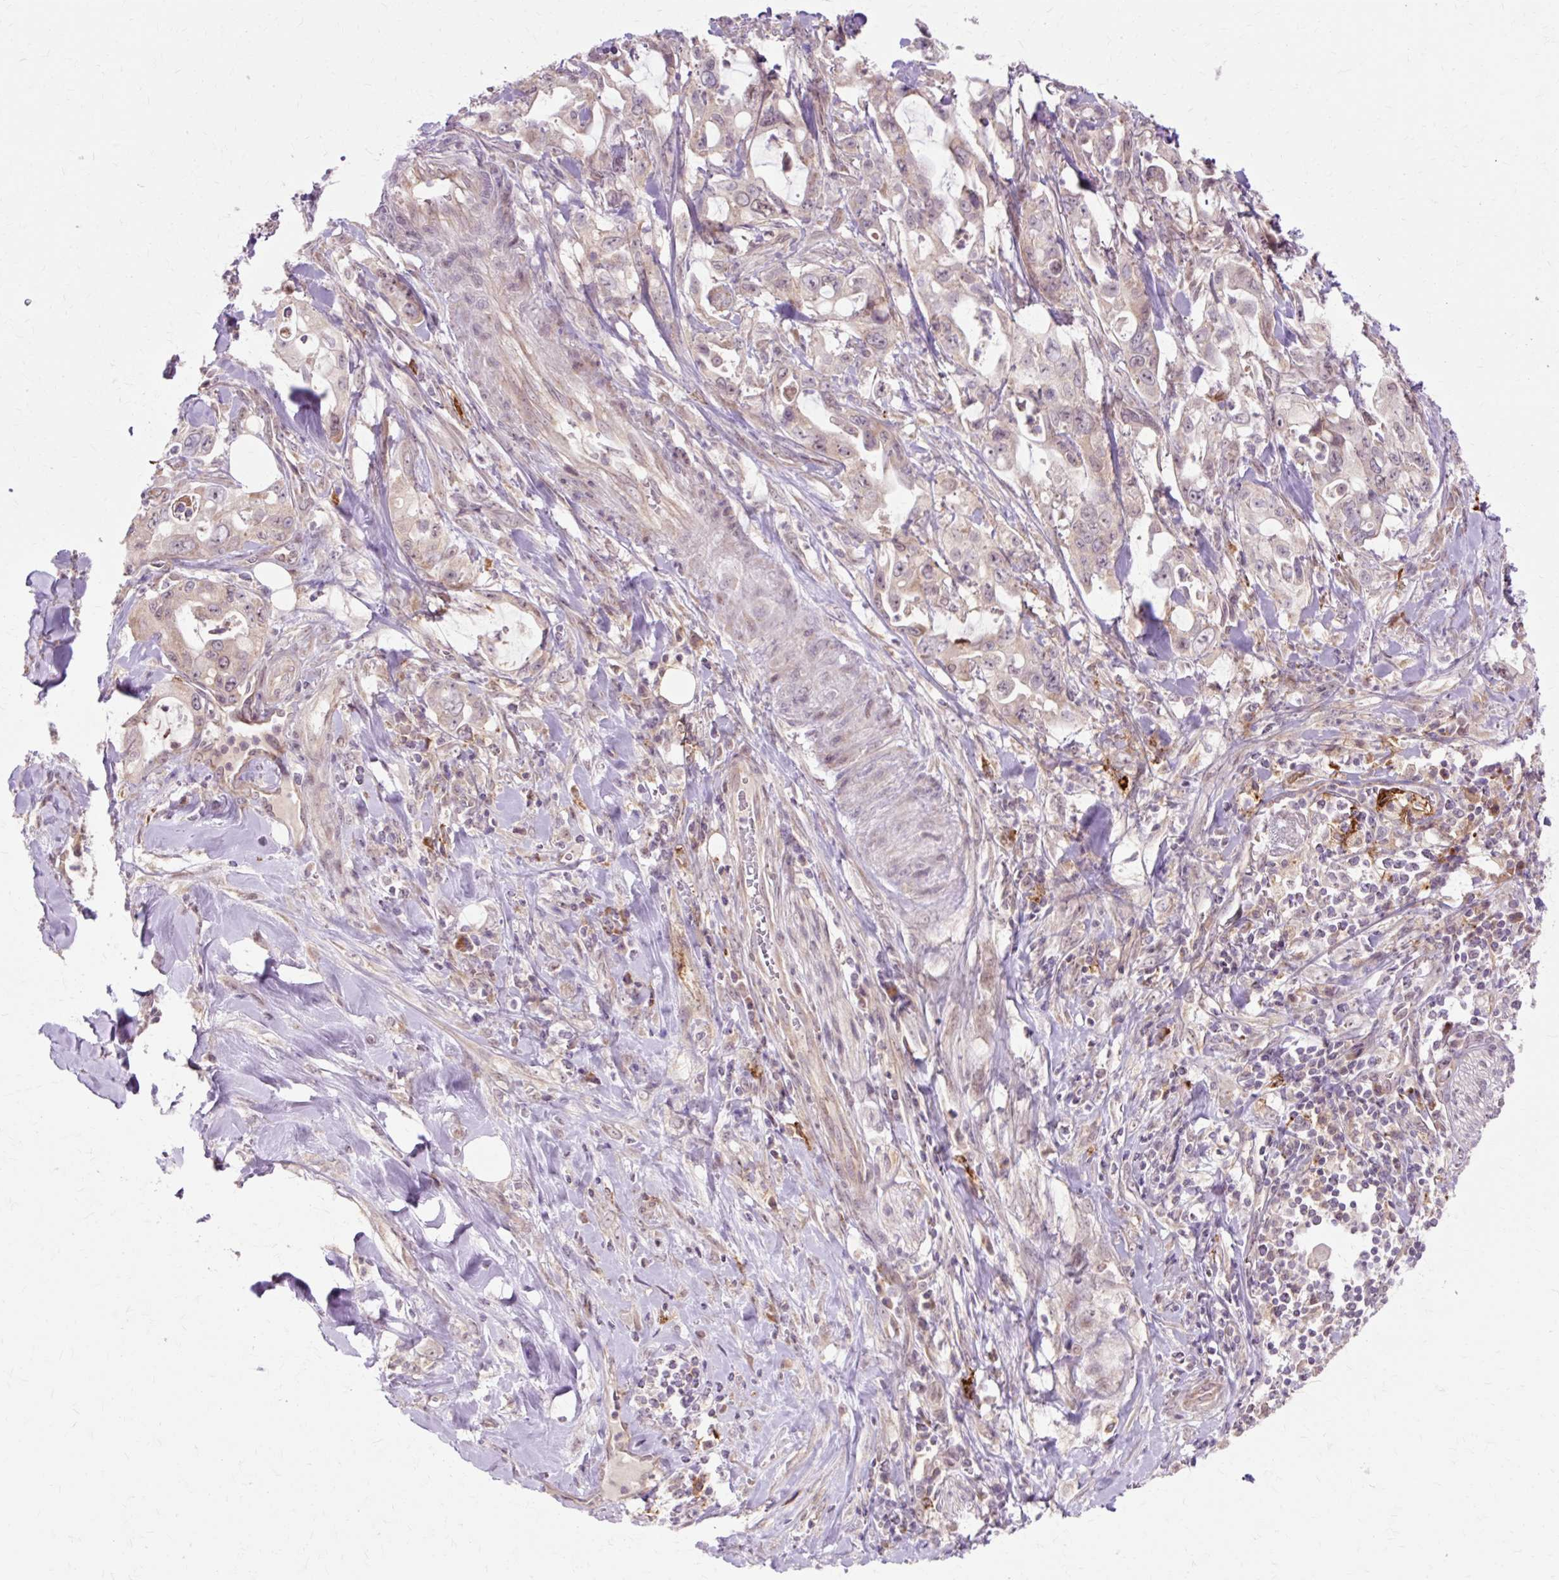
{"staining": {"intensity": "weak", "quantity": "<25%", "location": "cytoplasmic/membranous"}, "tissue": "pancreatic cancer", "cell_type": "Tumor cells", "image_type": "cancer", "snomed": [{"axis": "morphology", "description": "Adenocarcinoma, NOS"}, {"axis": "topography", "description": "Pancreas"}], "caption": "The histopathology image shows no staining of tumor cells in pancreatic cancer (adenocarcinoma).", "gene": "GEMIN2", "patient": {"sex": "female", "age": 61}}